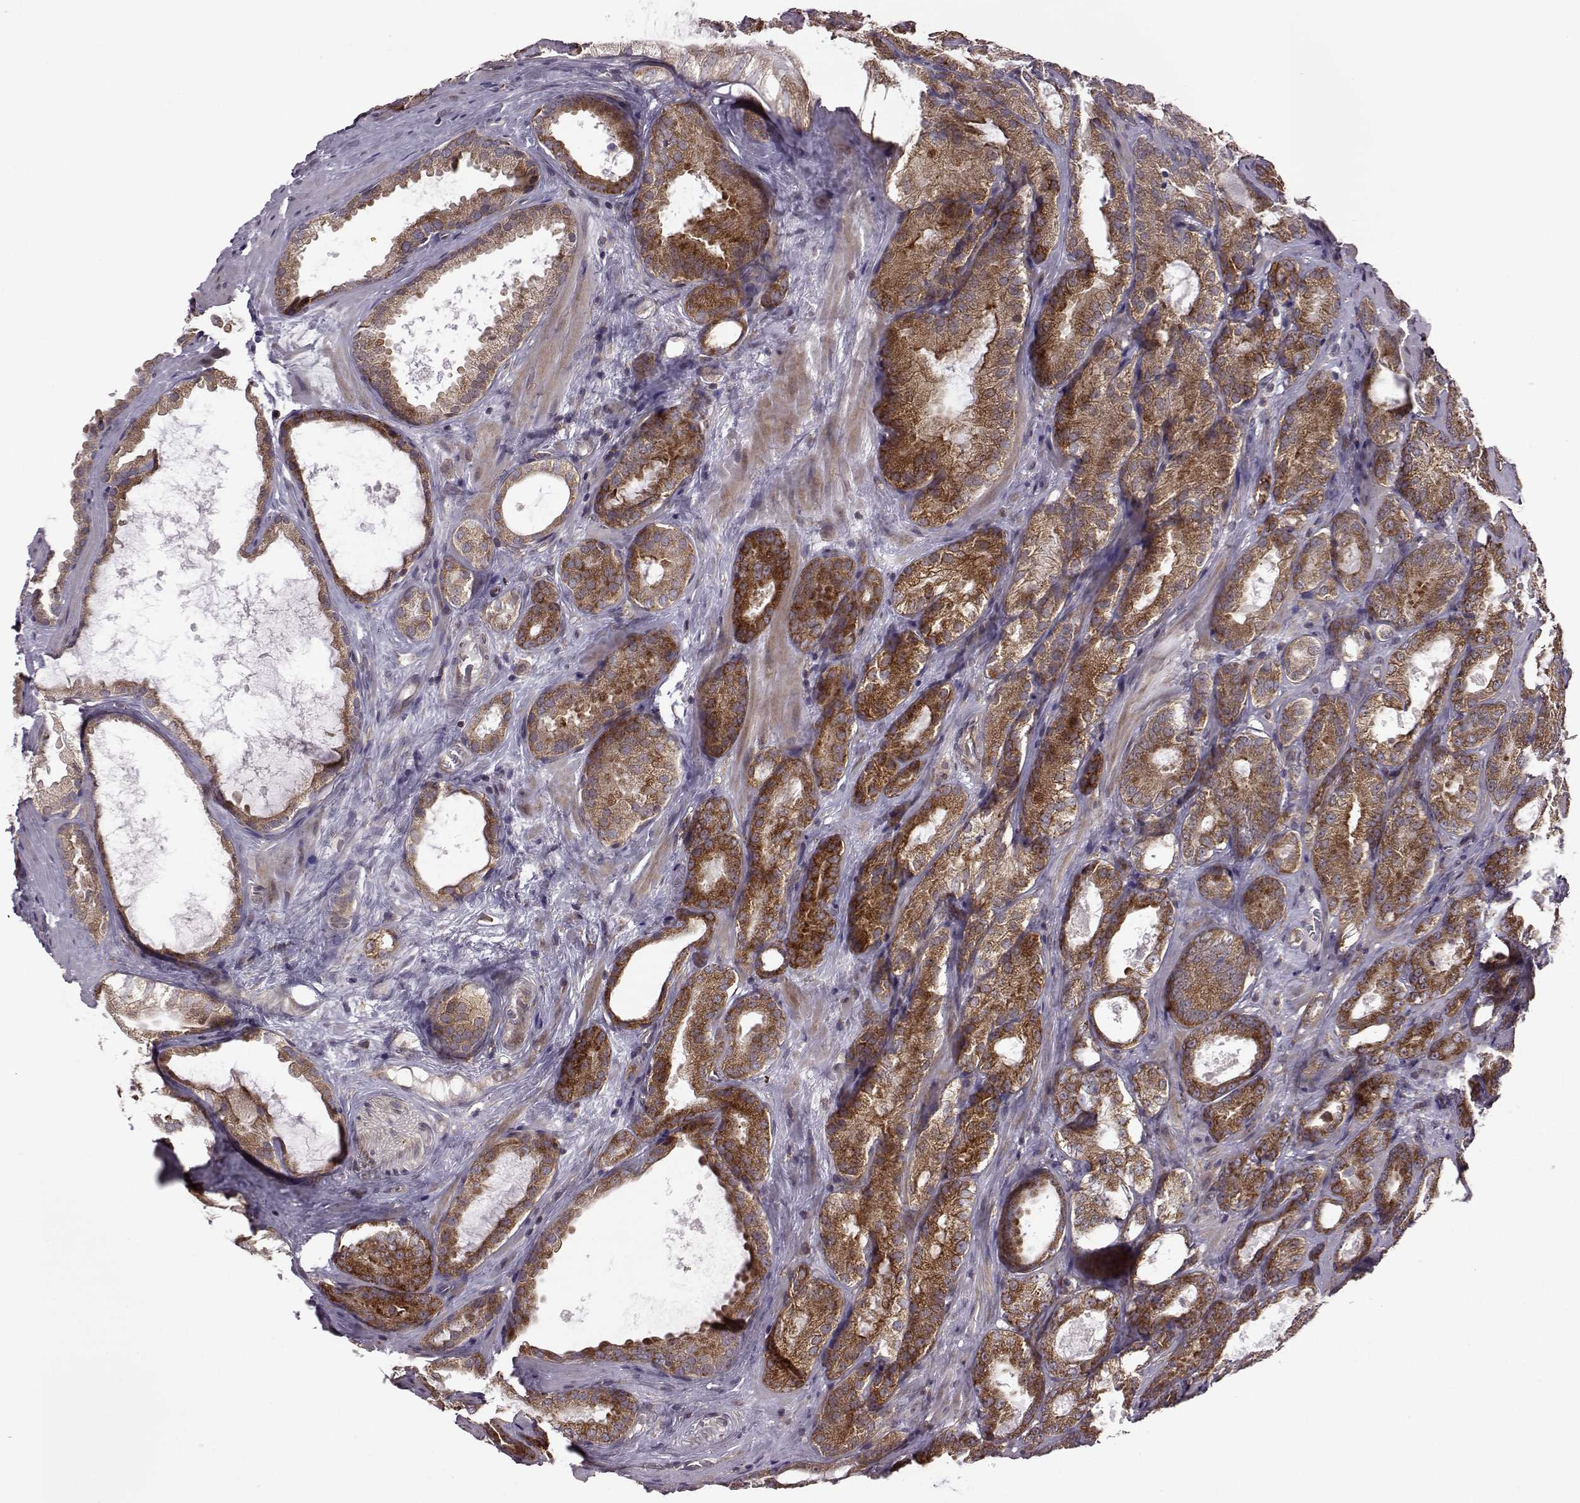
{"staining": {"intensity": "moderate", "quantity": ">75%", "location": "cytoplasmic/membranous"}, "tissue": "prostate cancer", "cell_type": "Tumor cells", "image_type": "cancer", "snomed": [{"axis": "morphology", "description": "Adenocarcinoma, High grade"}, {"axis": "topography", "description": "Prostate"}], "caption": "Adenocarcinoma (high-grade) (prostate) stained with immunohistochemistry exhibits moderate cytoplasmic/membranous staining in about >75% of tumor cells.", "gene": "URI1", "patient": {"sex": "male", "age": 64}}